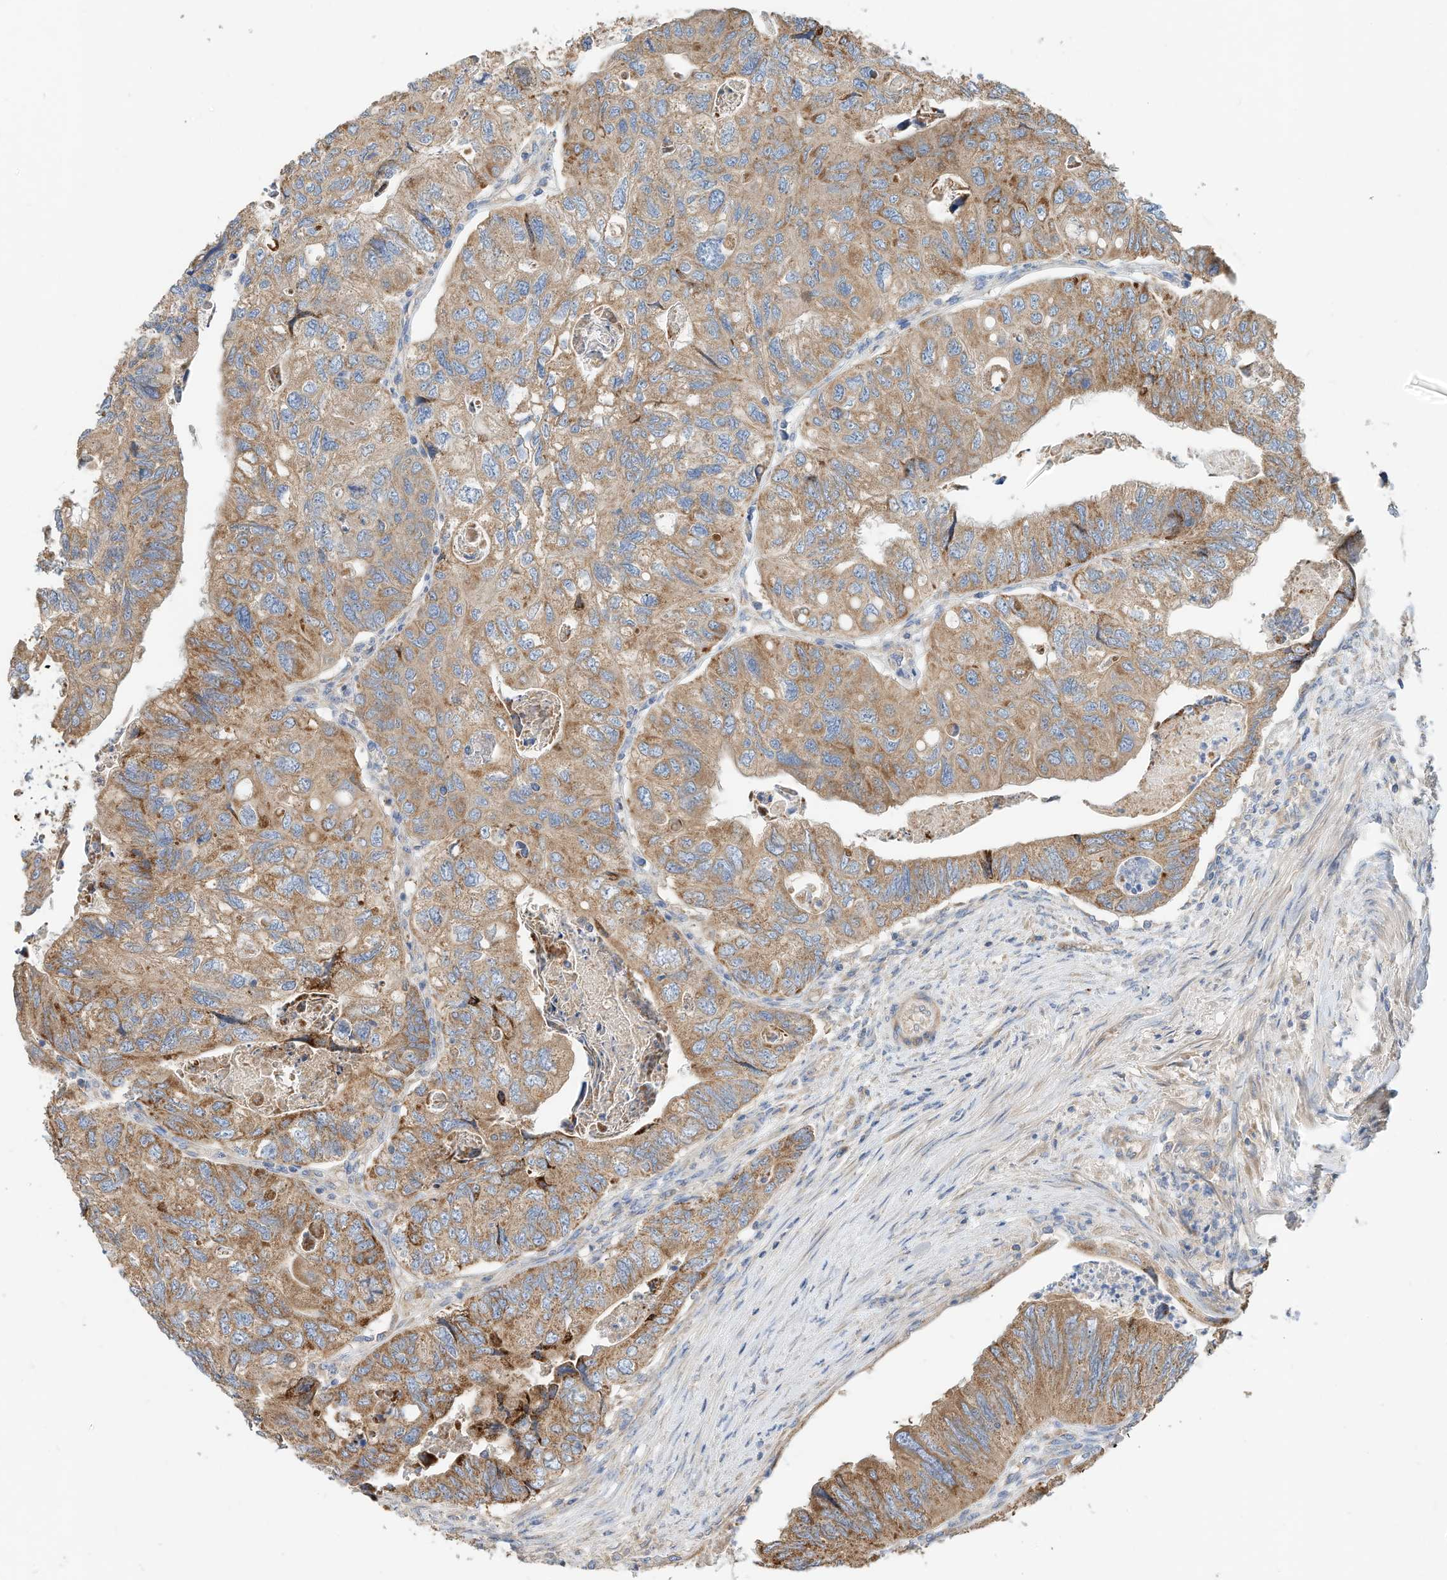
{"staining": {"intensity": "moderate", "quantity": ">75%", "location": "cytoplasmic/membranous"}, "tissue": "colorectal cancer", "cell_type": "Tumor cells", "image_type": "cancer", "snomed": [{"axis": "morphology", "description": "Adenocarcinoma, NOS"}, {"axis": "topography", "description": "Rectum"}], "caption": "The micrograph shows immunohistochemical staining of adenocarcinoma (colorectal). There is moderate cytoplasmic/membranous staining is appreciated in about >75% of tumor cells. The protein is shown in brown color, while the nuclei are stained blue.", "gene": "CPAMD8", "patient": {"sex": "male", "age": 63}}